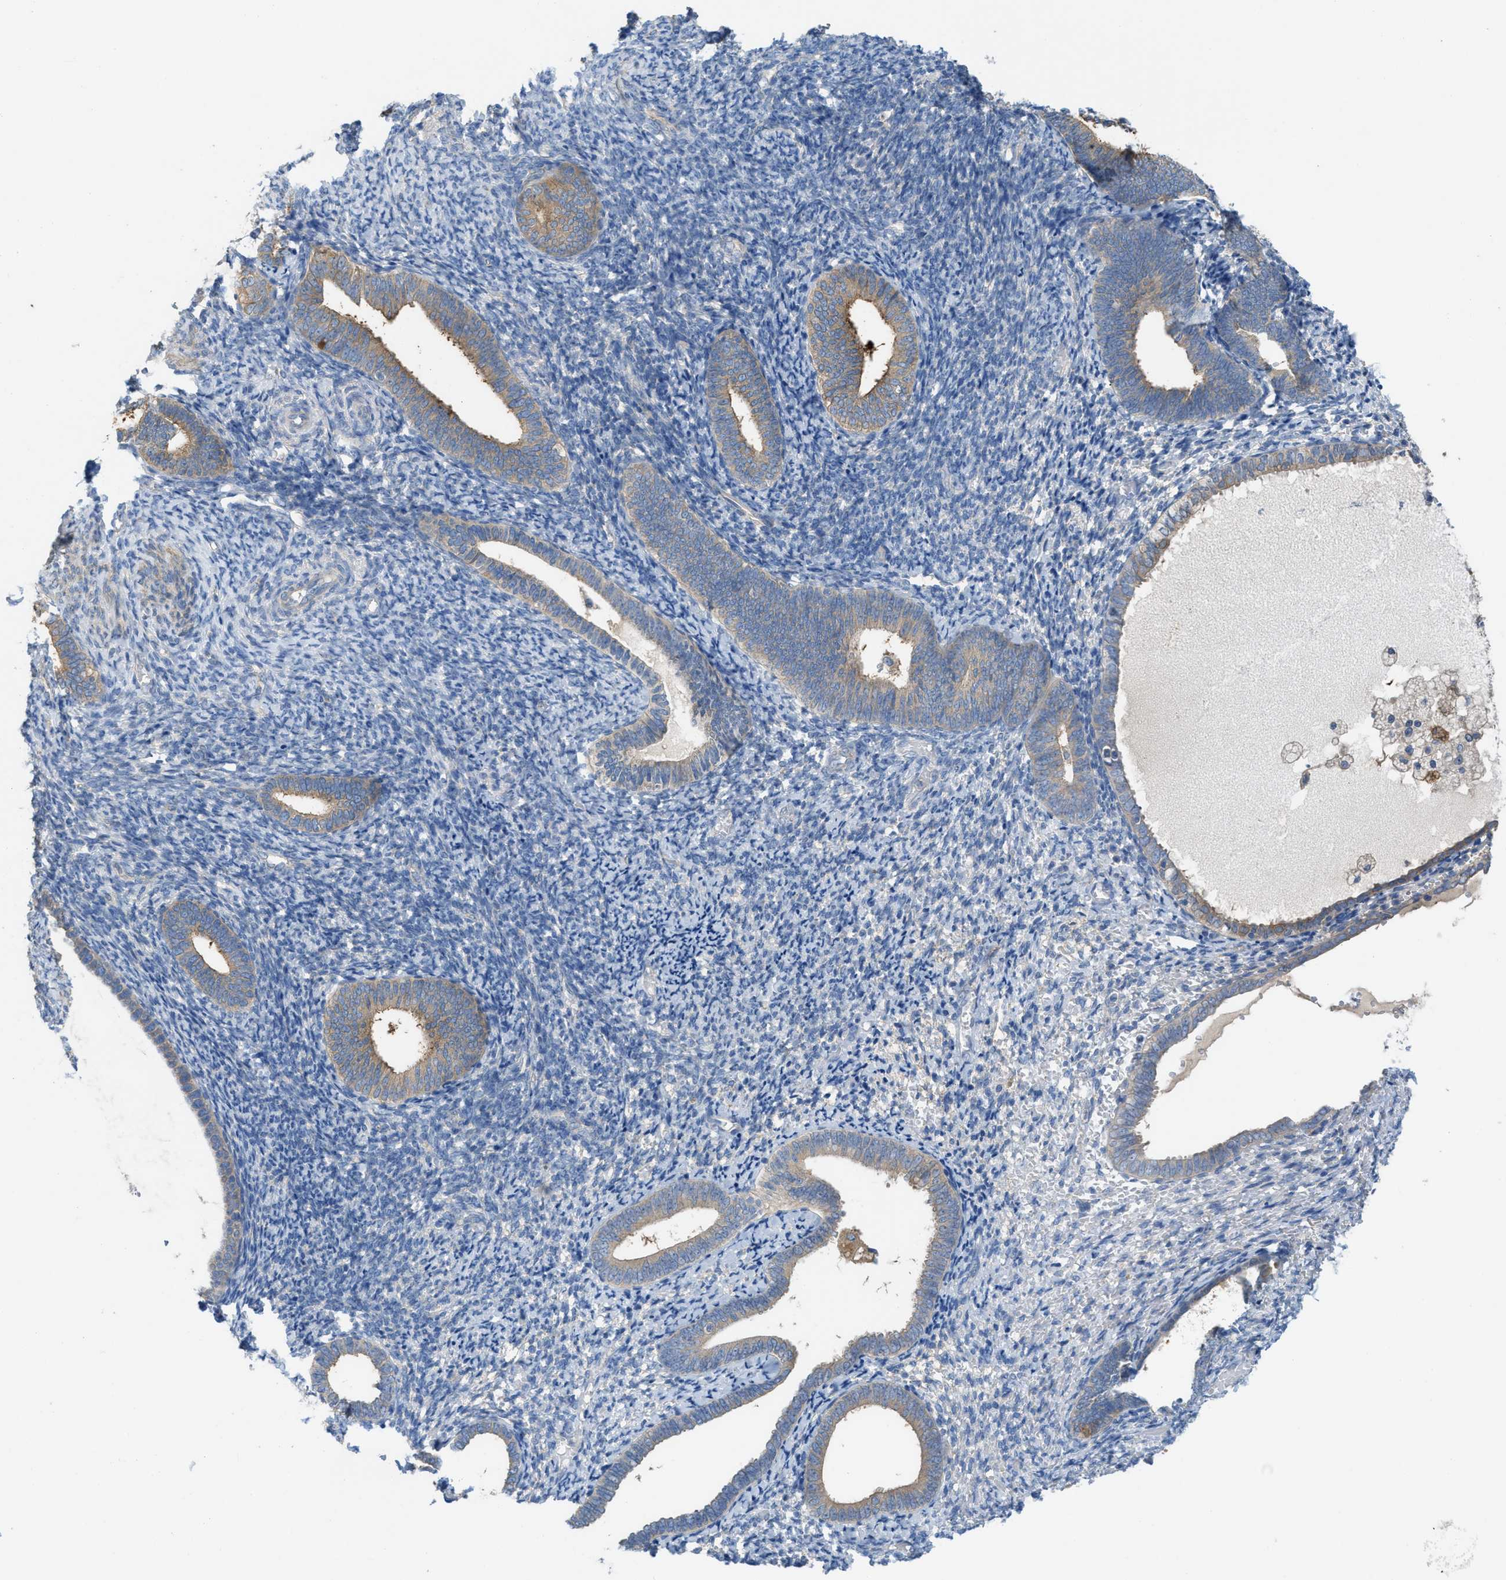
{"staining": {"intensity": "negative", "quantity": "none", "location": "none"}, "tissue": "endometrium", "cell_type": "Cells in endometrial stroma", "image_type": "normal", "snomed": [{"axis": "morphology", "description": "Normal tissue, NOS"}, {"axis": "topography", "description": "Endometrium"}], "caption": "Unremarkable endometrium was stained to show a protein in brown. There is no significant expression in cells in endometrial stroma. Nuclei are stained in blue.", "gene": "UBA5", "patient": {"sex": "female", "age": 66}}